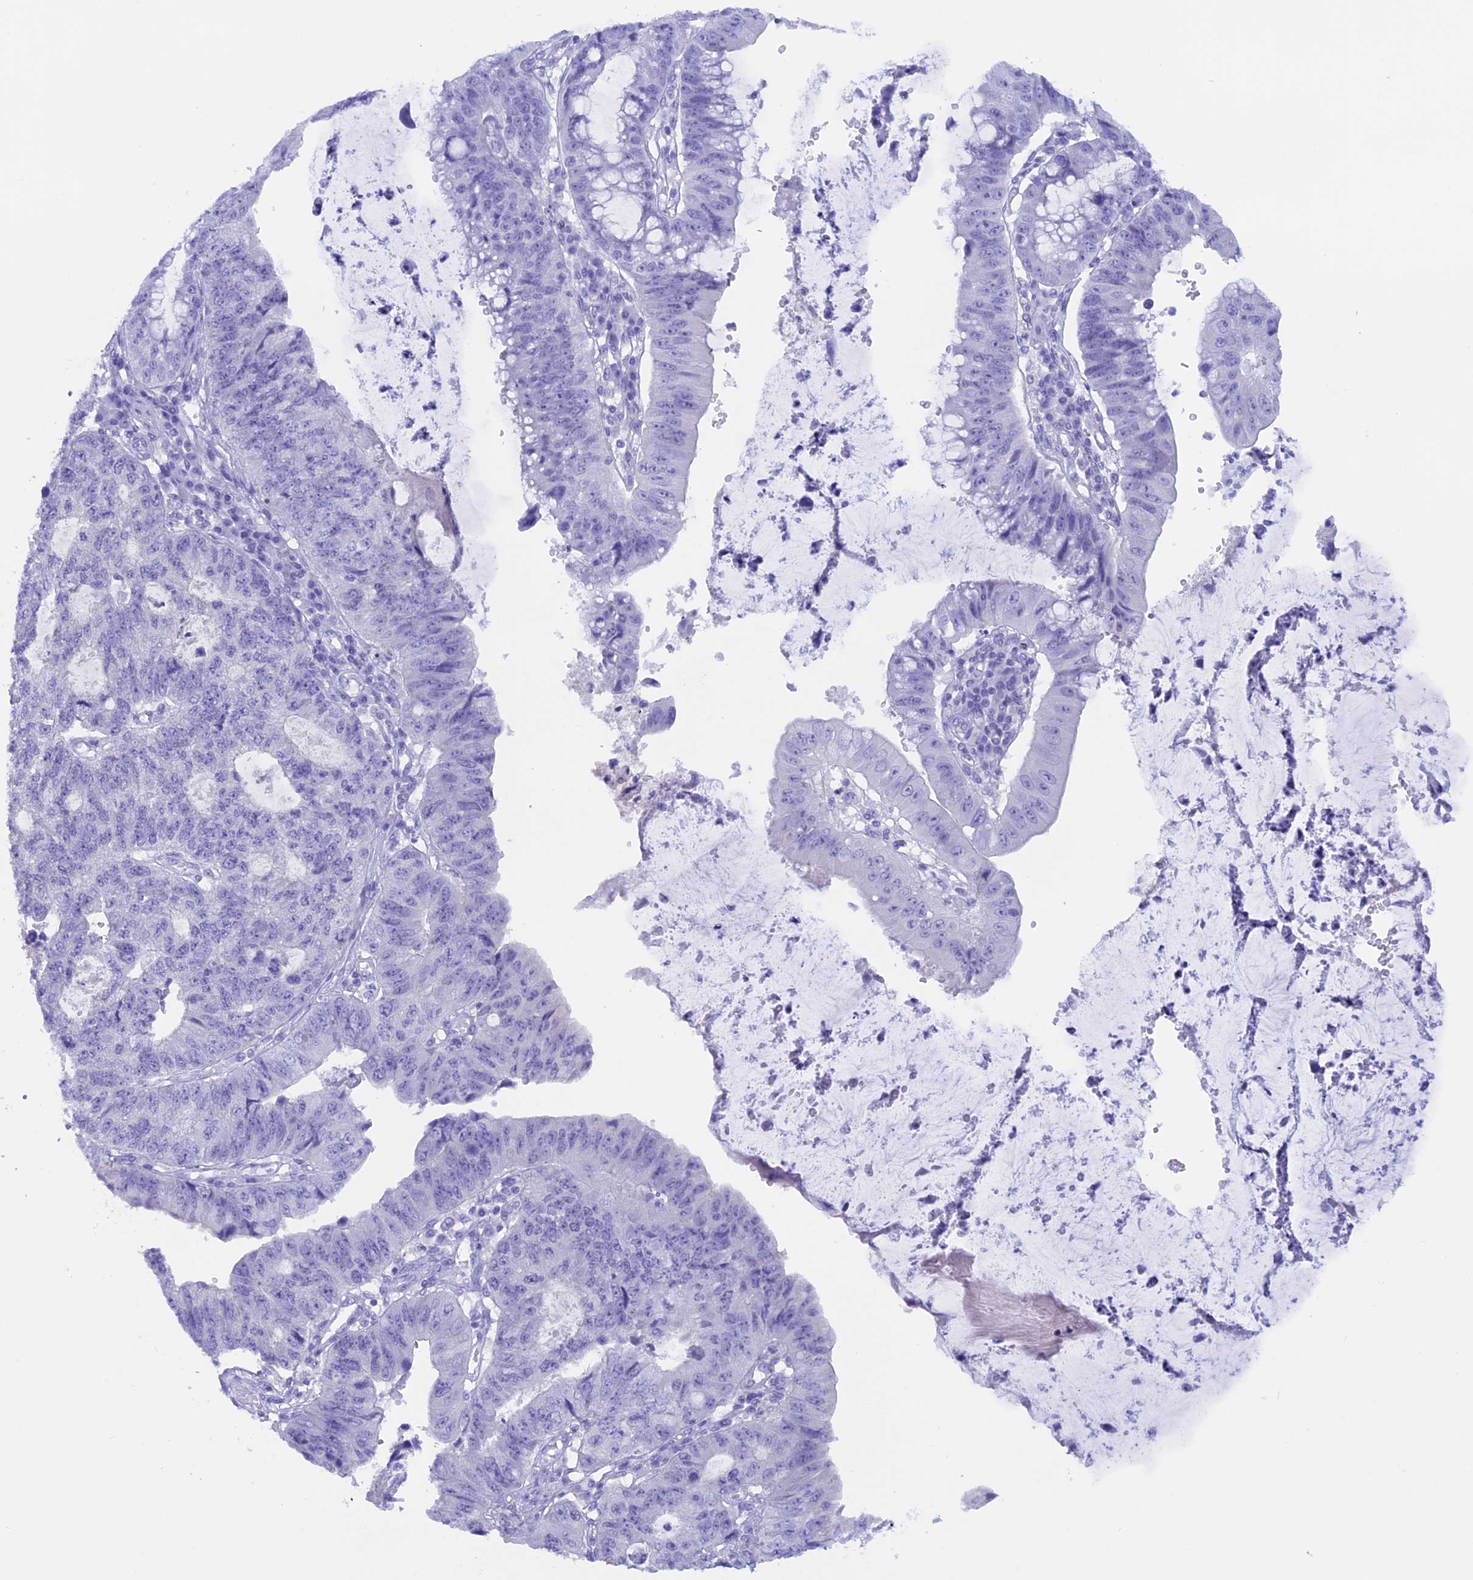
{"staining": {"intensity": "negative", "quantity": "none", "location": "none"}, "tissue": "stomach cancer", "cell_type": "Tumor cells", "image_type": "cancer", "snomed": [{"axis": "morphology", "description": "Adenocarcinoma, NOS"}, {"axis": "topography", "description": "Stomach"}], "caption": "This is a image of immunohistochemistry (IHC) staining of stomach cancer, which shows no expression in tumor cells.", "gene": "RP1", "patient": {"sex": "male", "age": 59}}